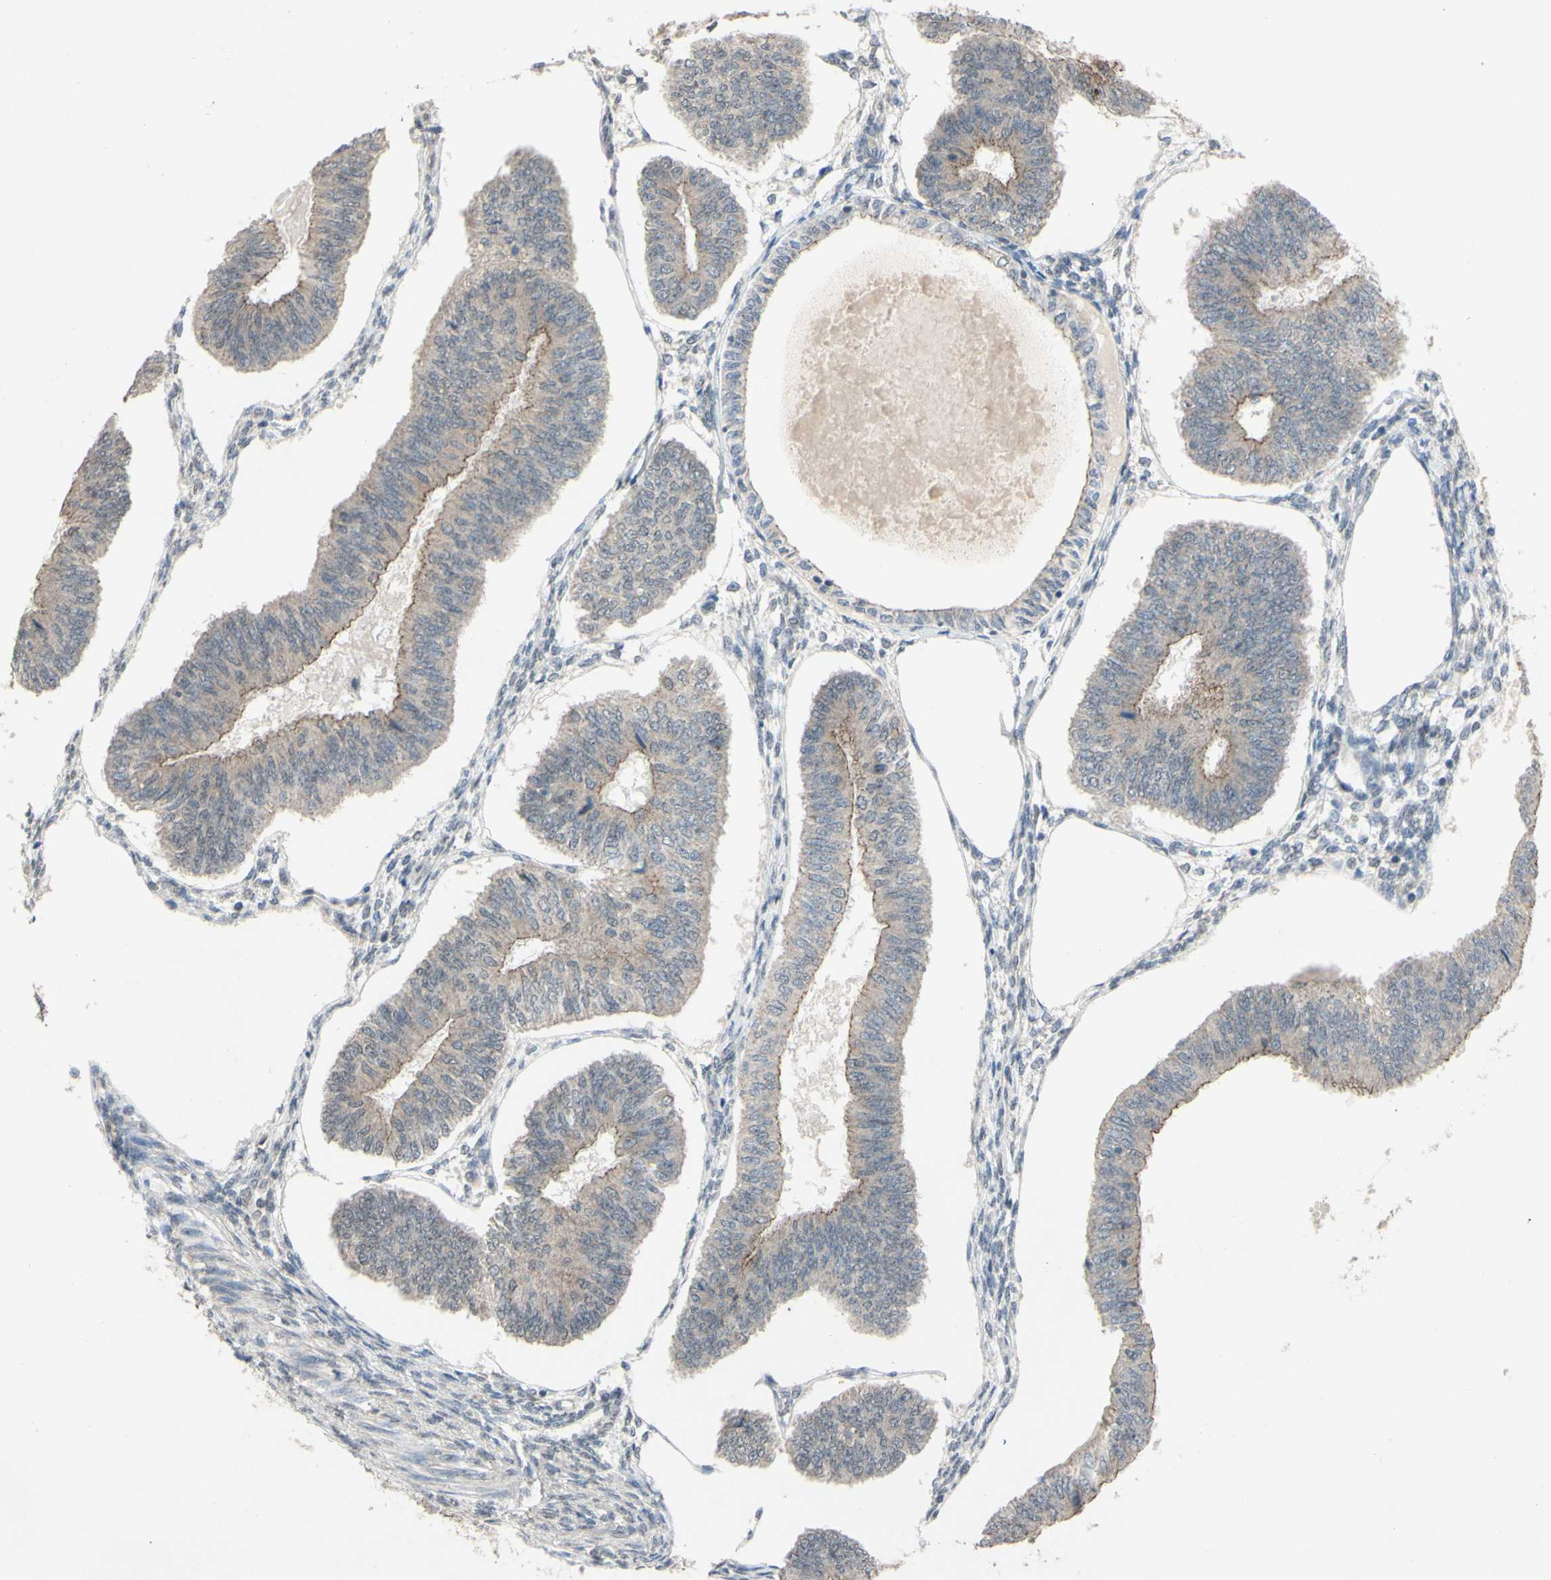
{"staining": {"intensity": "moderate", "quantity": ">75%", "location": "cytoplasmic/membranous"}, "tissue": "endometrial cancer", "cell_type": "Tumor cells", "image_type": "cancer", "snomed": [{"axis": "morphology", "description": "Adenocarcinoma, NOS"}, {"axis": "topography", "description": "Endometrium"}], "caption": "This is an image of IHC staining of endometrial cancer (adenocarcinoma), which shows moderate positivity in the cytoplasmic/membranous of tumor cells.", "gene": "CDCP1", "patient": {"sex": "female", "age": 58}}